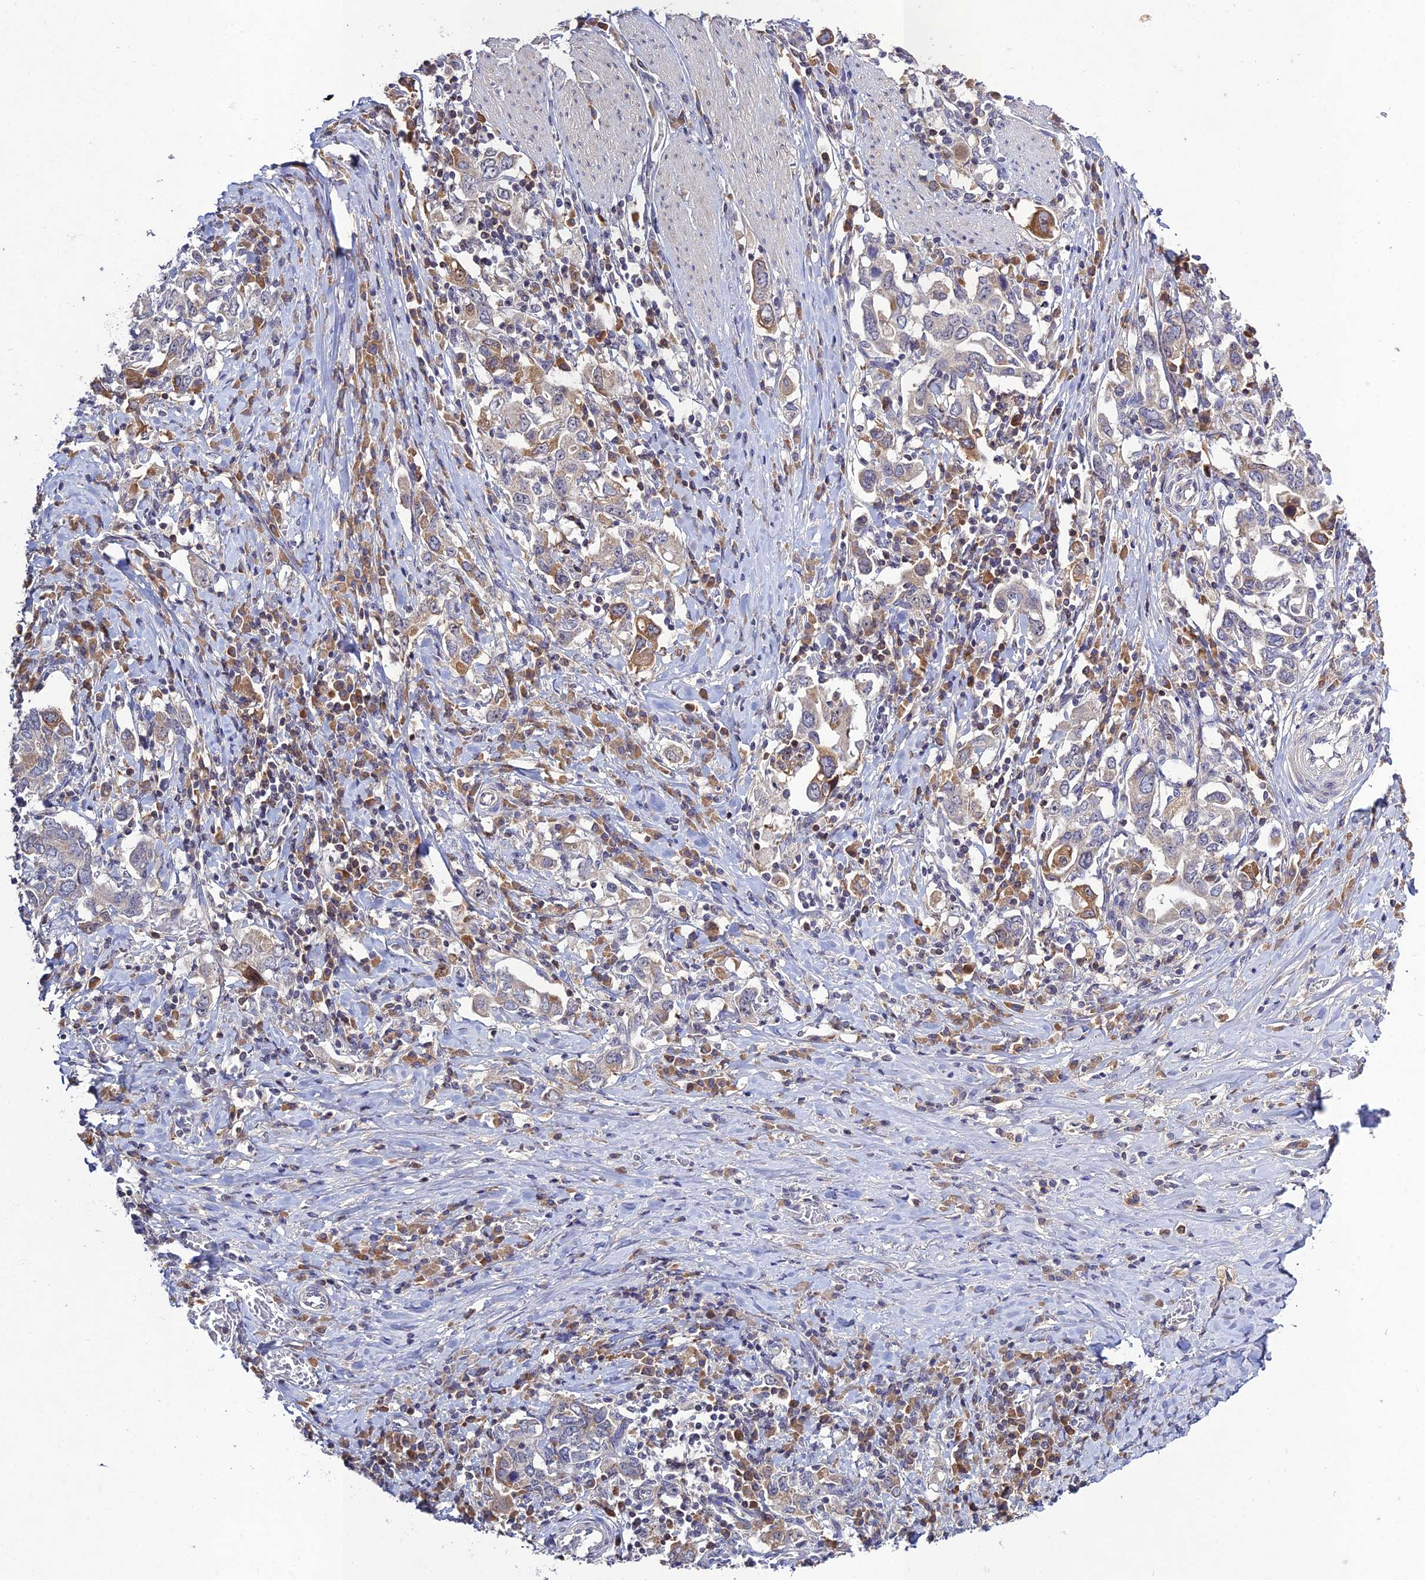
{"staining": {"intensity": "moderate", "quantity": "<25%", "location": "cytoplasmic/membranous"}, "tissue": "stomach cancer", "cell_type": "Tumor cells", "image_type": "cancer", "snomed": [{"axis": "morphology", "description": "Adenocarcinoma, NOS"}, {"axis": "topography", "description": "Stomach, upper"}, {"axis": "topography", "description": "Stomach"}], "caption": "The photomicrograph exhibits staining of stomach cancer (adenocarcinoma), revealing moderate cytoplasmic/membranous protein expression (brown color) within tumor cells.", "gene": "CHST5", "patient": {"sex": "male", "age": 62}}